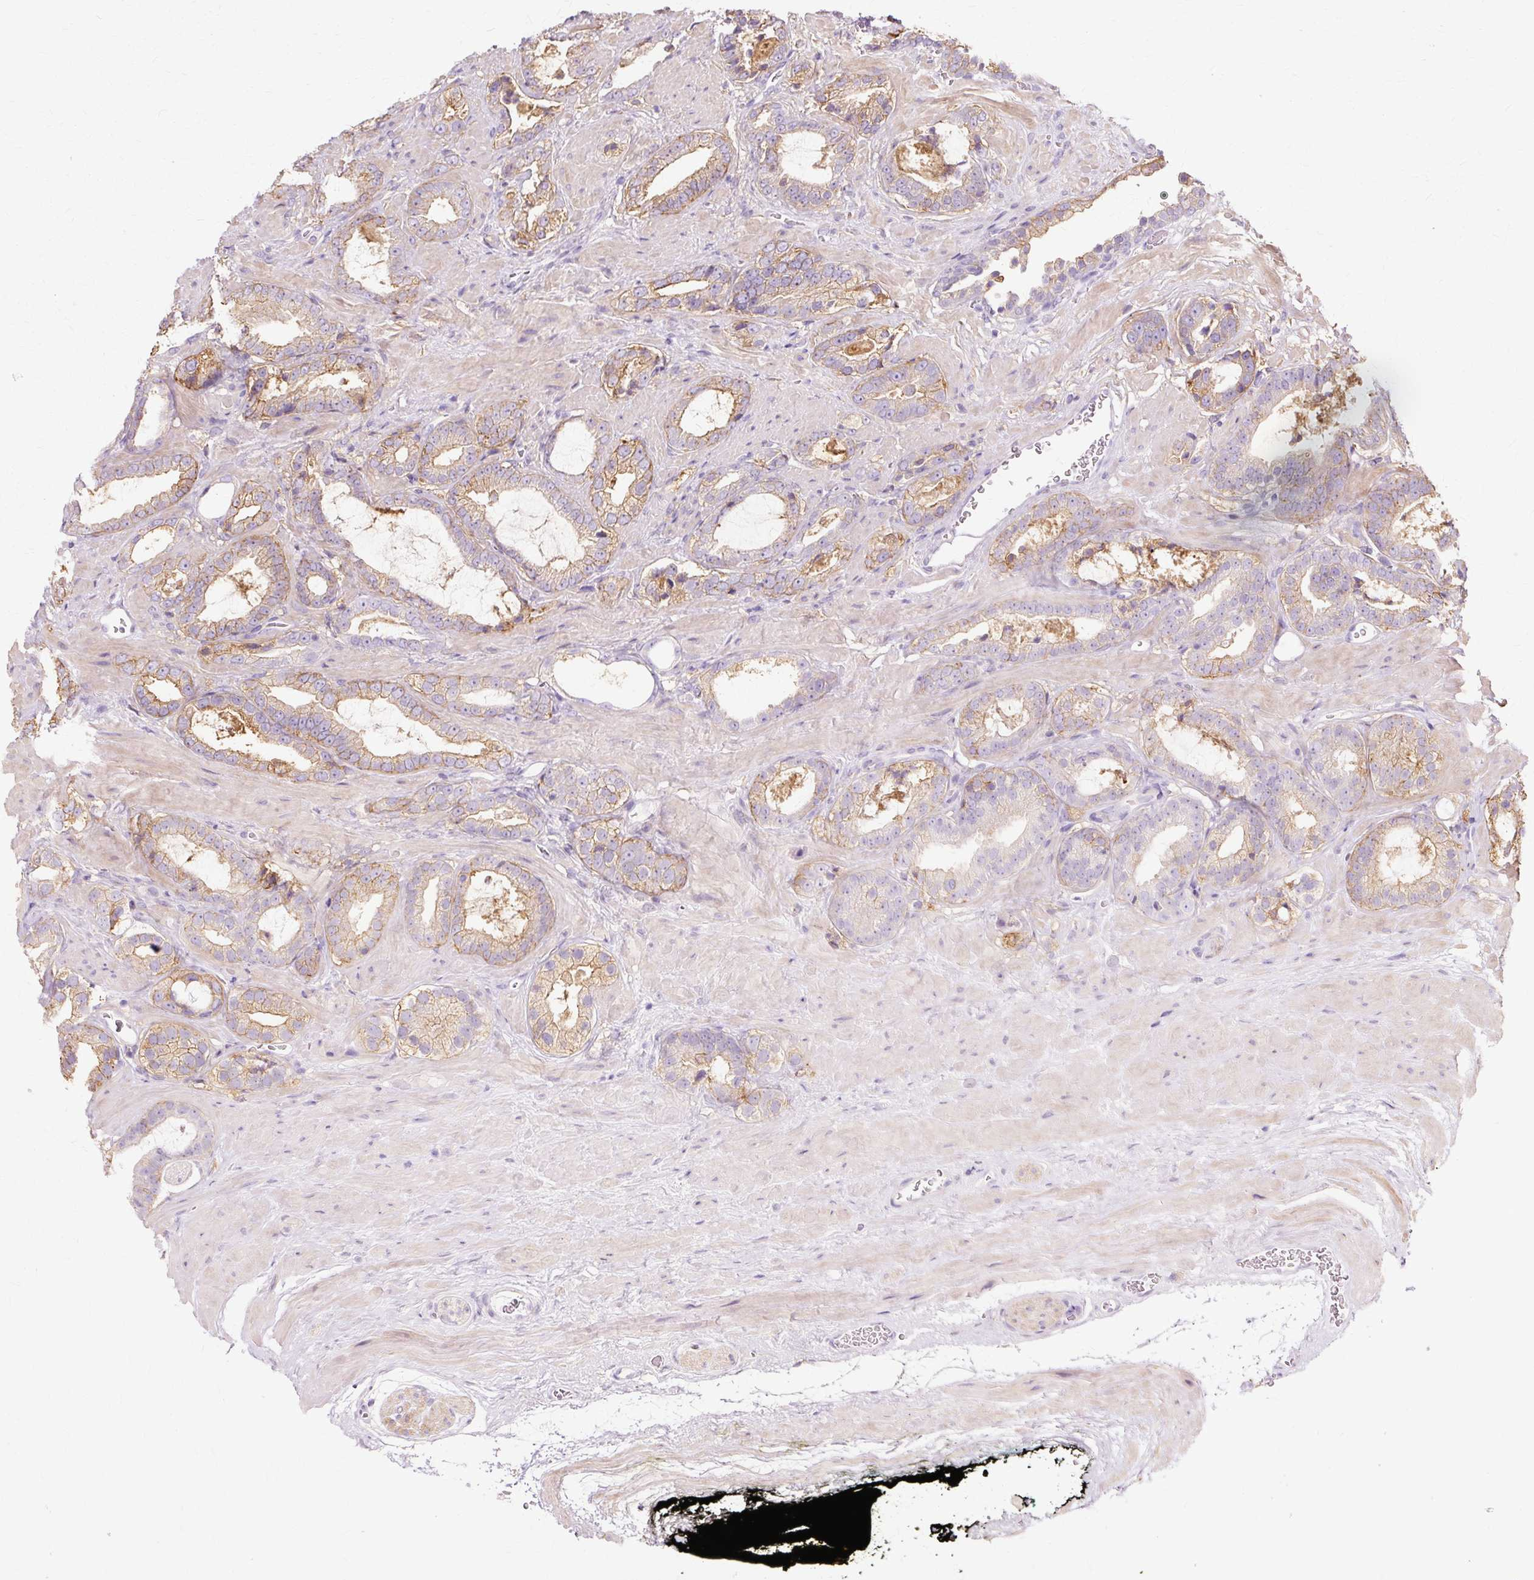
{"staining": {"intensity": "weak", "quantity": "25%-75%", "location": "cytoplasmic/membranous"}, "tissue": "prostate cancer", "cell_type": "Tumor cells", "image_type": "cancer", "snomed": [{"axis": "morphology", "description": "Adenocarcinoma, Low grade"}, {"axis": "topography", "description": "Prostate"}], "caption": "Immunohistochemical staining of human low-grade adenocarcinoma (prostate) exhibits low levels of weak cytoplasmic/membranous protein positivity in about 25%-75% of tumor cells.", "gene": "TSPAN8", "patient": {"sex": "male", "age": 62}}